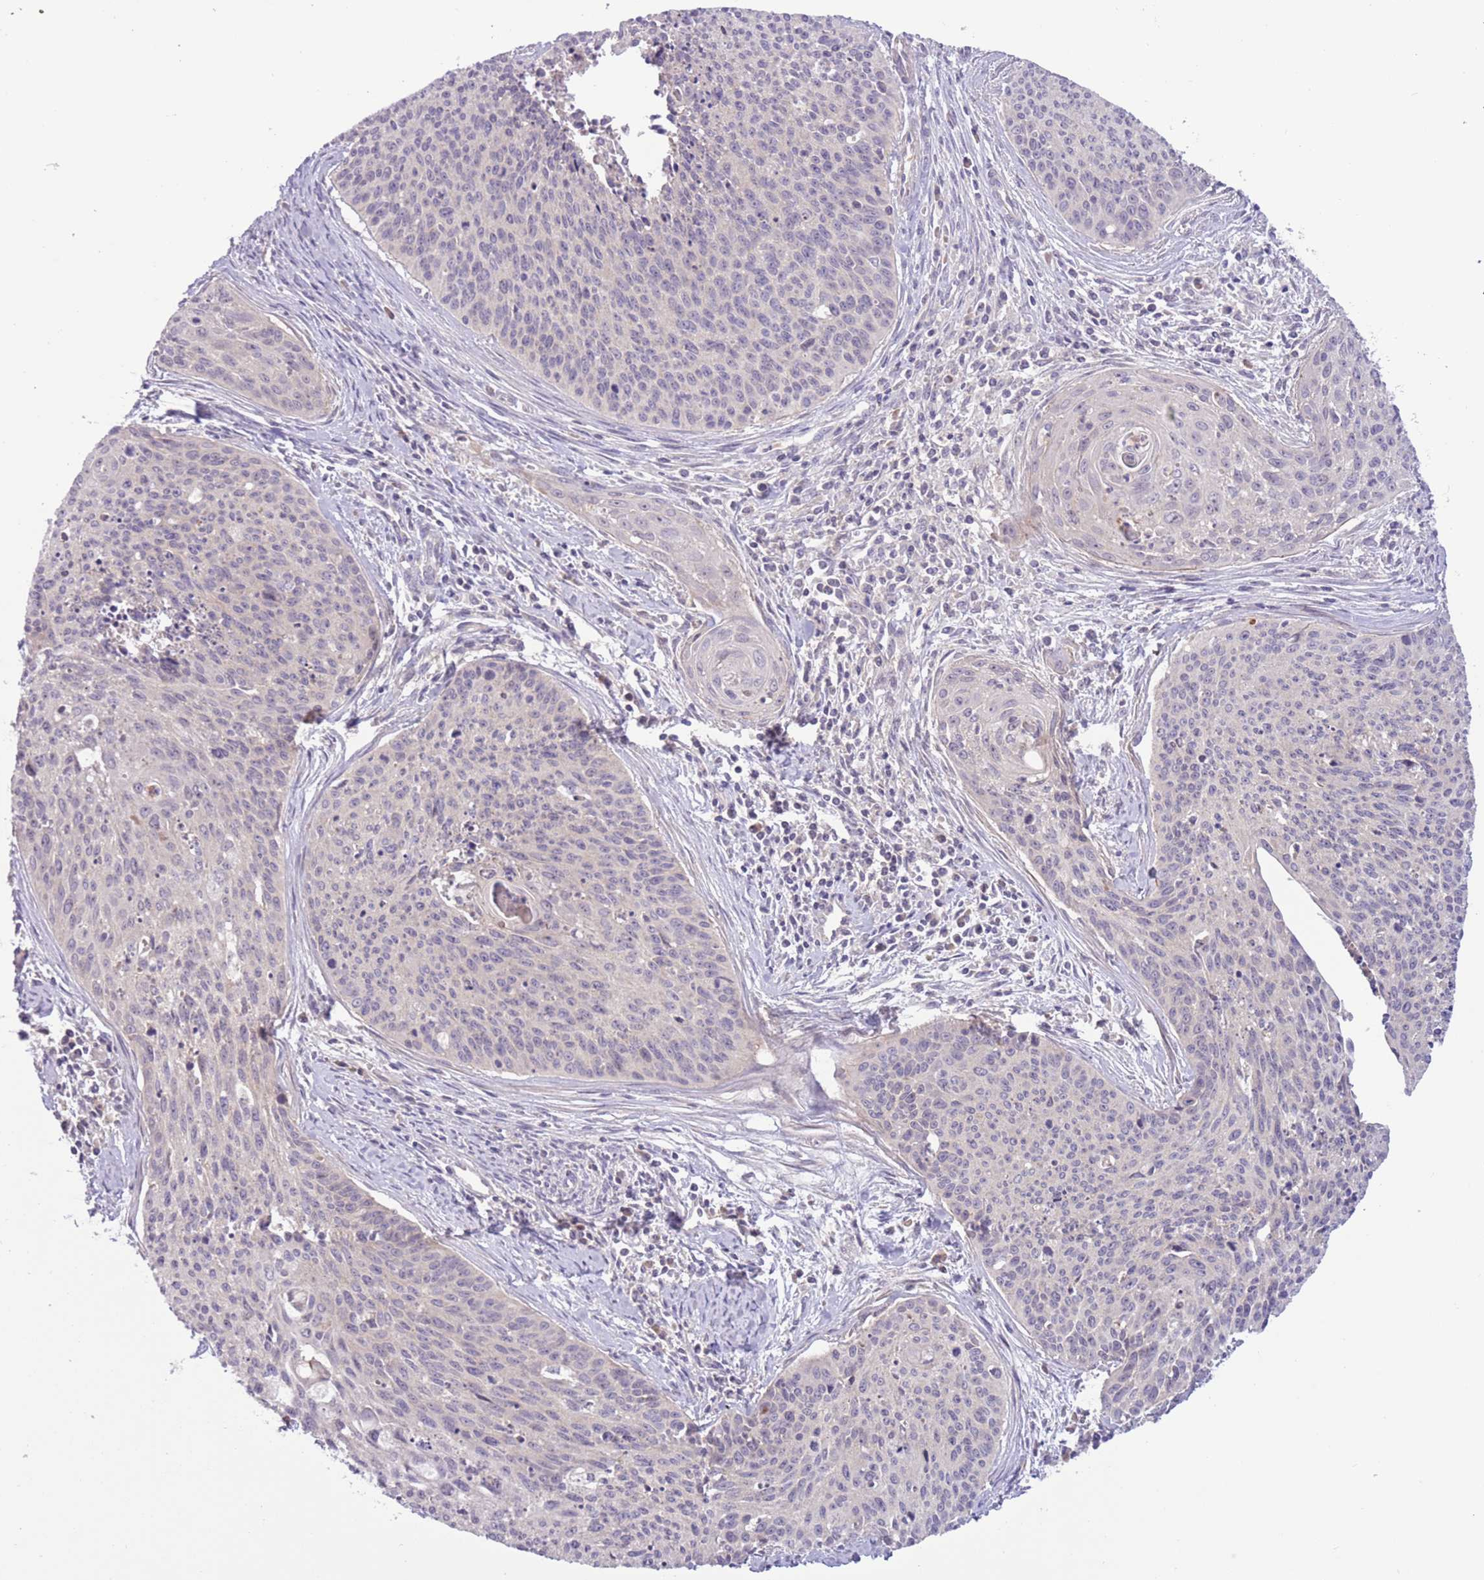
{"staining": {"intensity": "negative", "quantity": "none", "location": "none"}, "tissue": "cervical cancer", "cell_type": "Tumor cells", "image_type": "cancer", "snomed": [{"axis": "morphology", "description": "Squamous cell carcinoma, NOS"}, {"axis": "topography", "description": "Cervix"}], "caption": "Tumor cells show no significant staining in cervical cancer (squamous cell carcinoma).", "gene": "SHROOM3", "patient": {"sex": "female", "age": 55}}